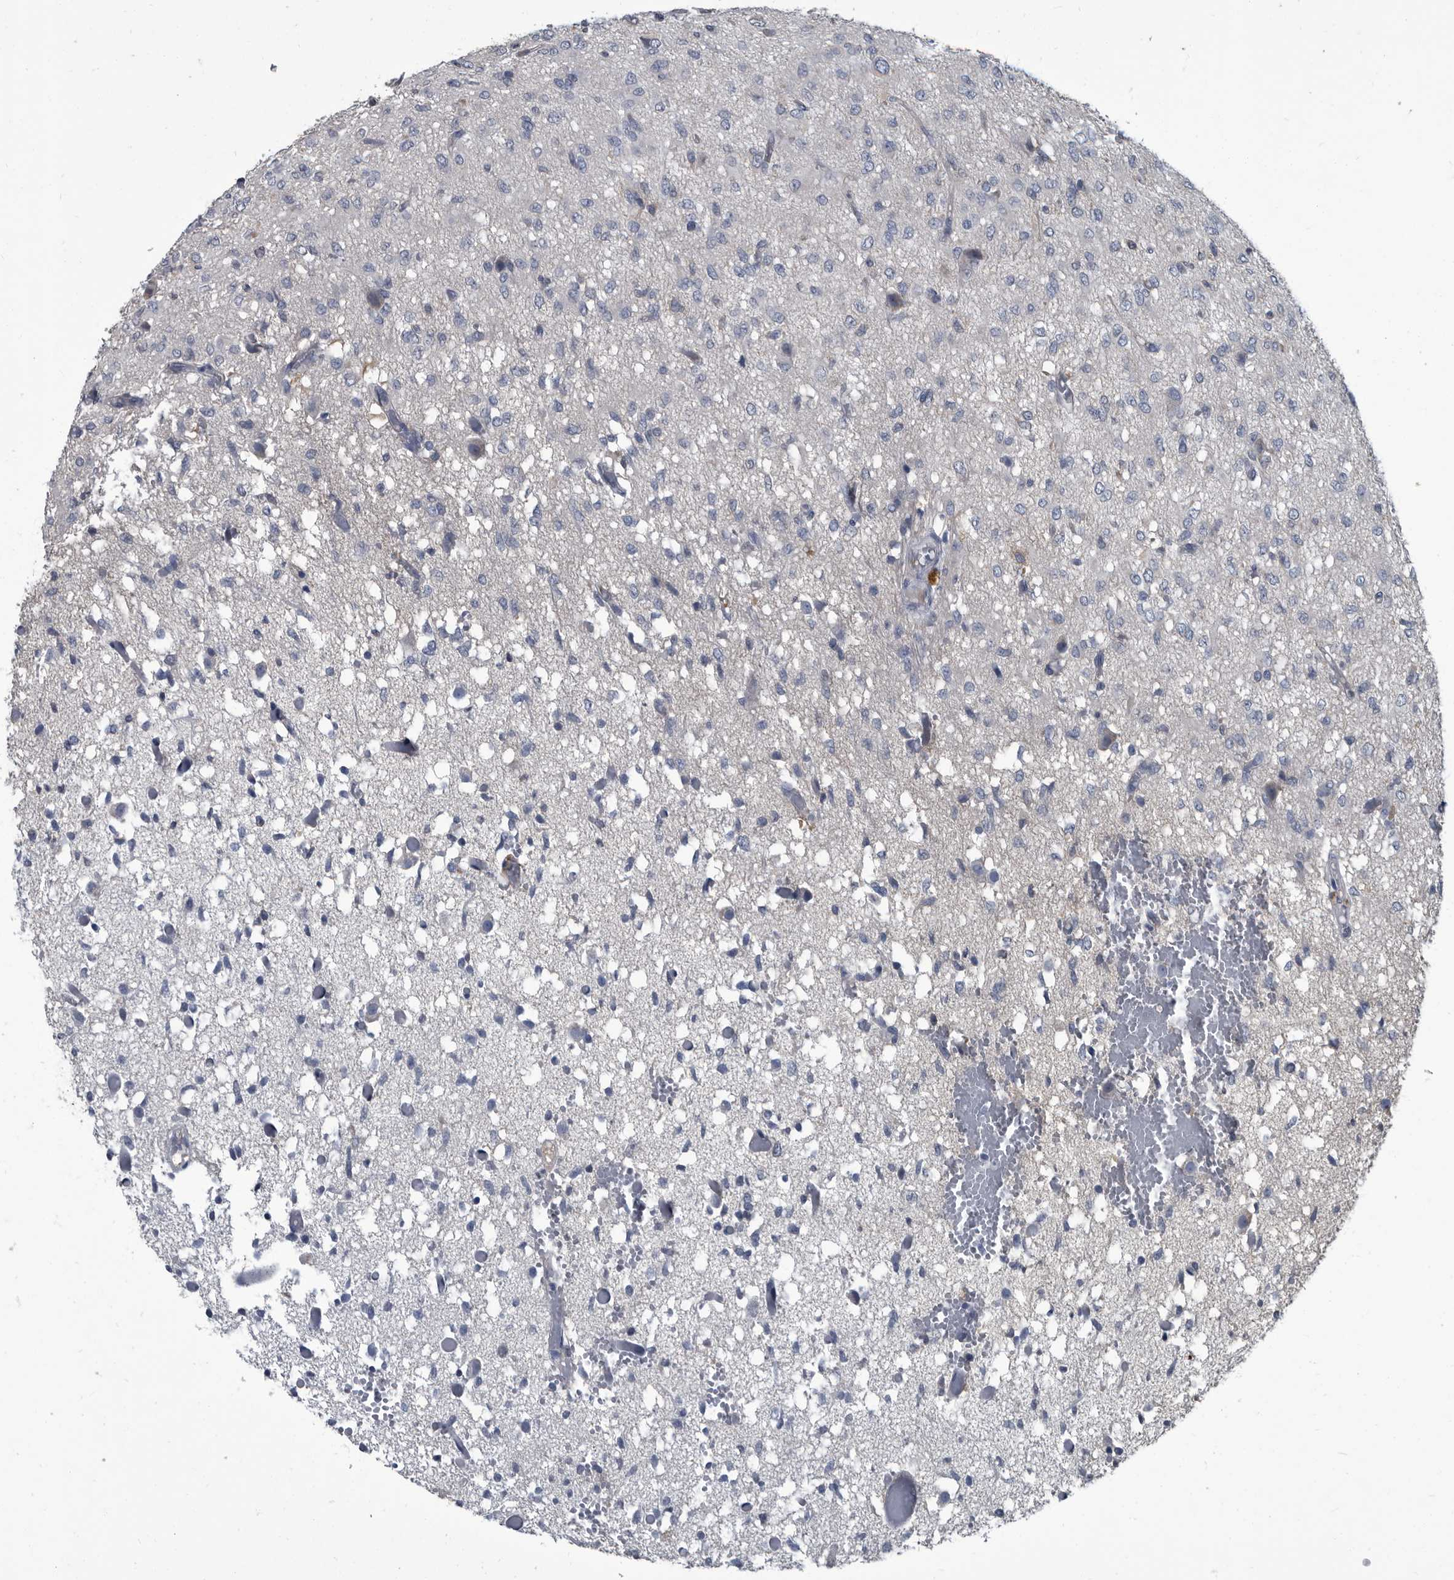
{"staining": {"intensity": "negative", "quantity": "none", "location": "none"}, "tissue": "glioma", "cell_type": "Tumor cells", "image_type": "cancer", "snomed": [{"axis": "morphology", "description": "Glioma, malignant, High grade"}, {"axis": "topography", "description": "Brain"}], "caption": "DAB immunohistochemical staining of glioma displays no significant staining in tumor cells.", "gene": "CDV3", "patient": {"sex": "female", "age": 59}}